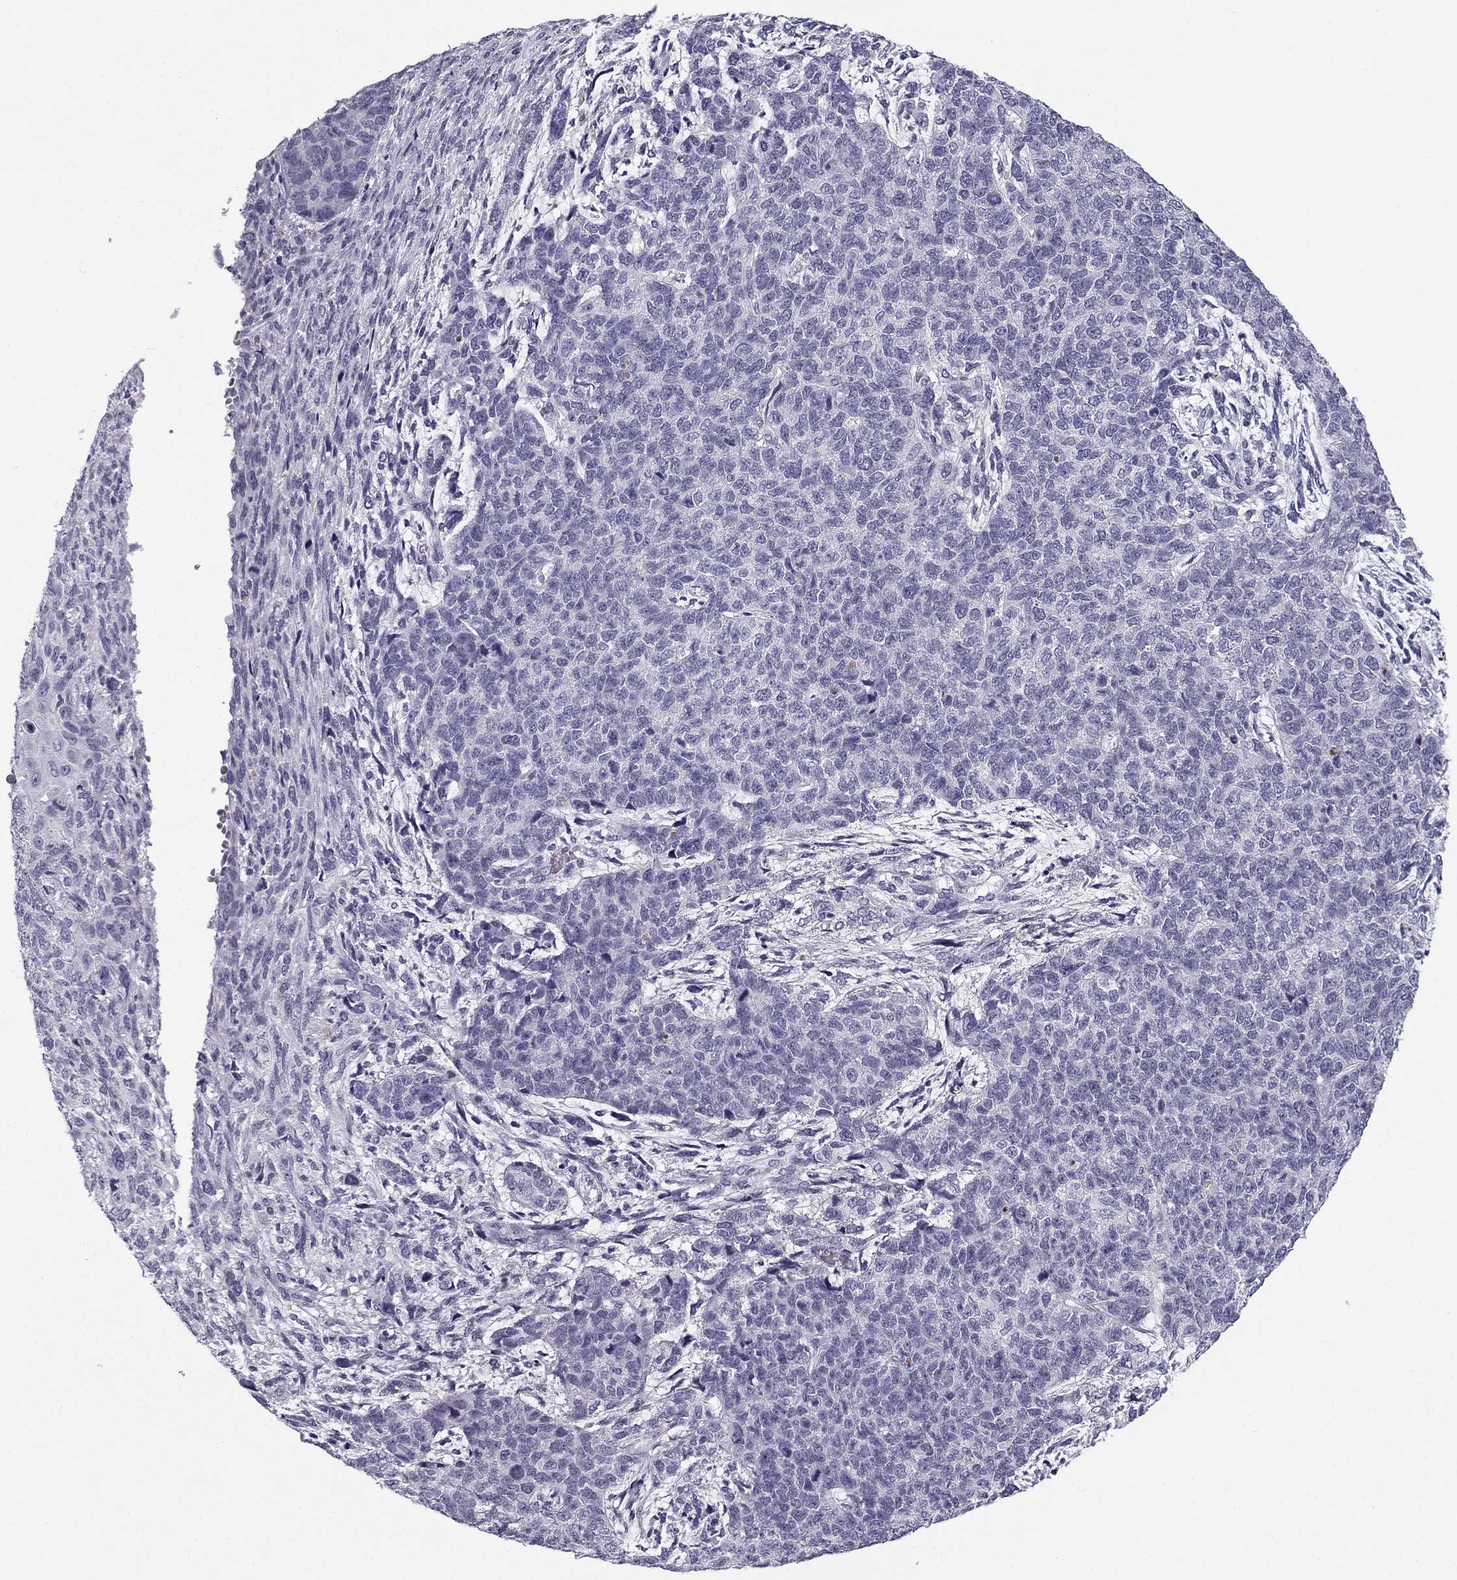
{"staining": {"intensity": "negative", "quantity": "none", "location": "none"}, "tissue": "cervical cancer", "cell_type": "Tumor cells", "image_type": "cancer", "snomed": [{"axis": "morphology", "description": "Squamous cell carcinoma, NOS"}, {"axis": "topography", "description": "Cervix"}], "caption": "Cervical cancer (squamous cell carcinoma) was stained to show a protein in brown. There is no significant positivity in tumor cells.", "gene": "MC5R", "patient": {"sex": "female", "age": 63}}